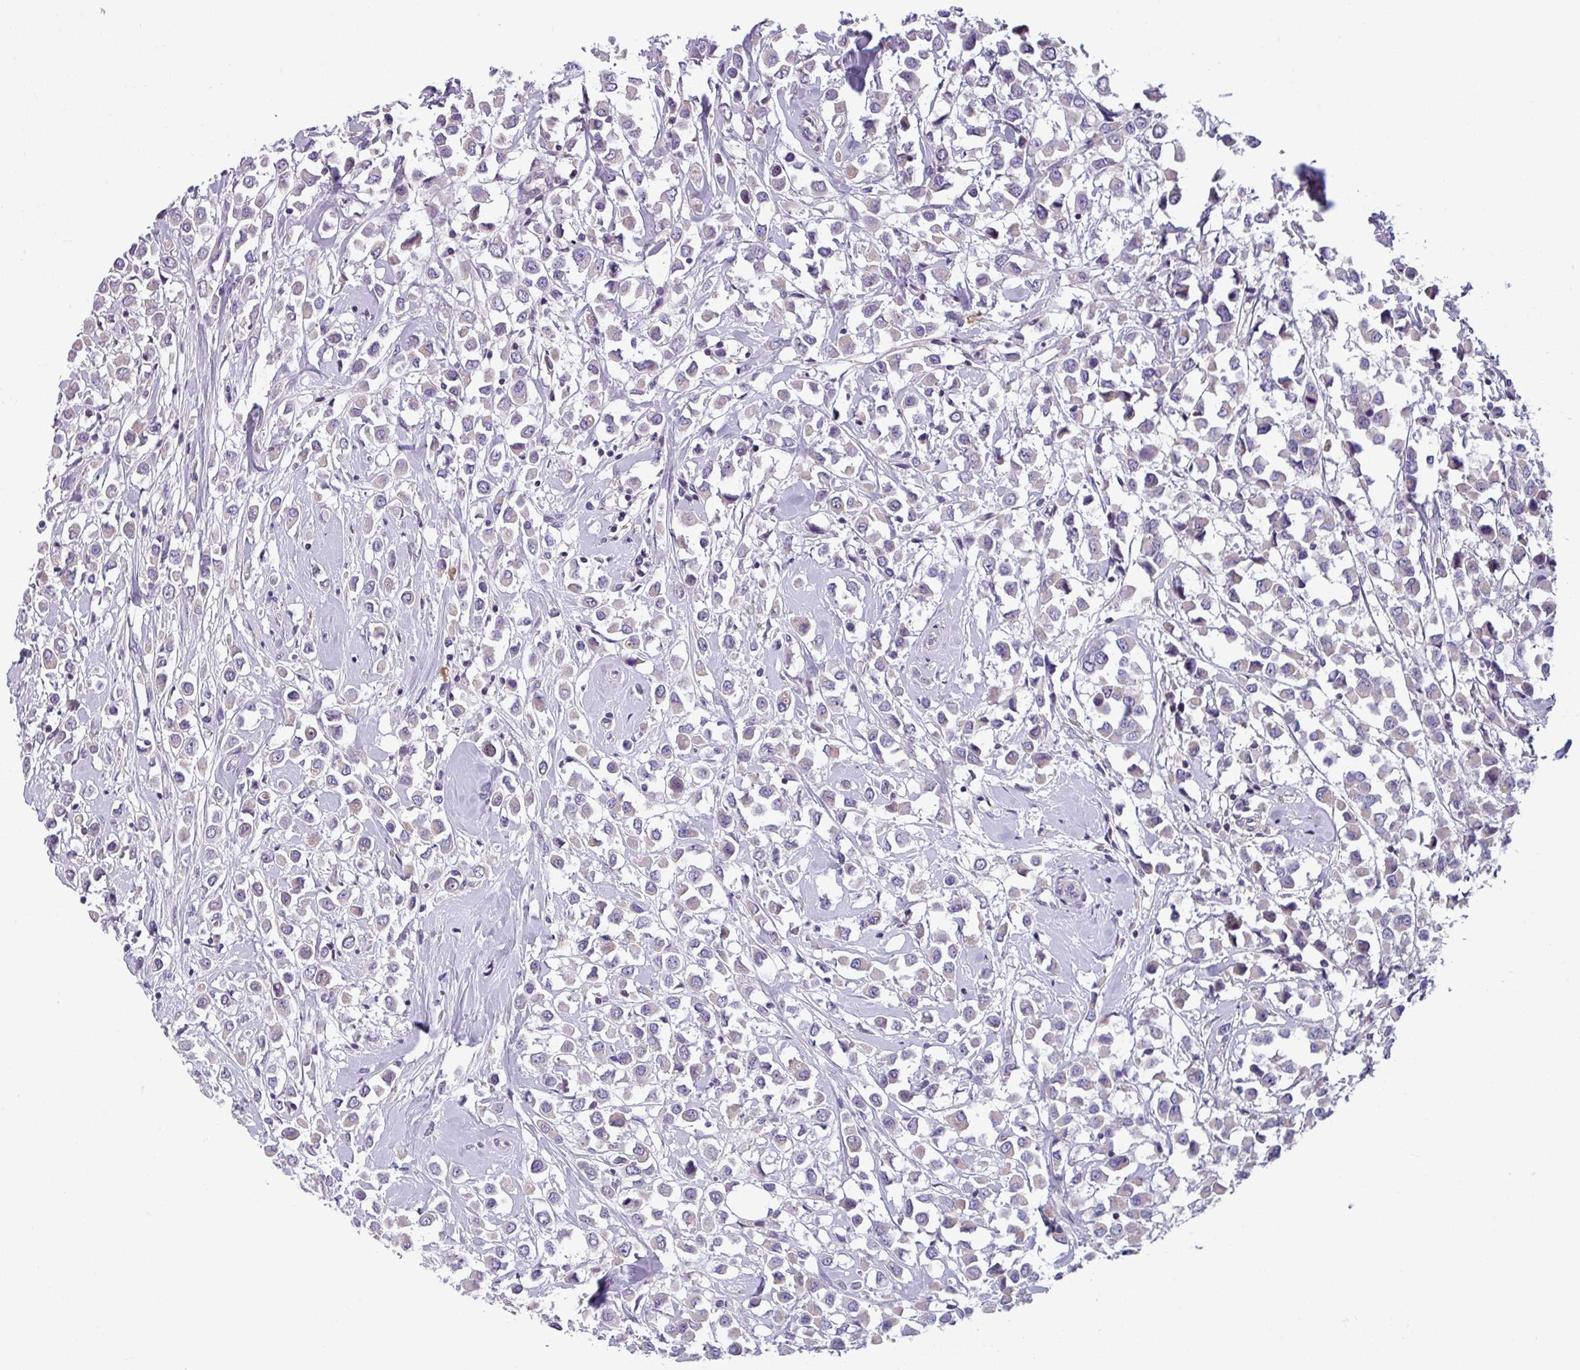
{"staining": {"intensity": "negative", "quantity": "none", "location": "none"}, "tissue": "breast cancer", "cell_type": "Tumor cells", "image_type": "cancer", "snomed": [{"axis": "morphology", "description": "Duct carcinoma"}, {"axis": "topography", "description": "Breast"}], "caption": "Immunohistochemistry micrograph of intraductal carcinoma (breast) stained for a protein (brown), which reveals no positivity in tumor cells.", "gene": "TMEM132A", "patient": {"sex": "female", "age": 87}}